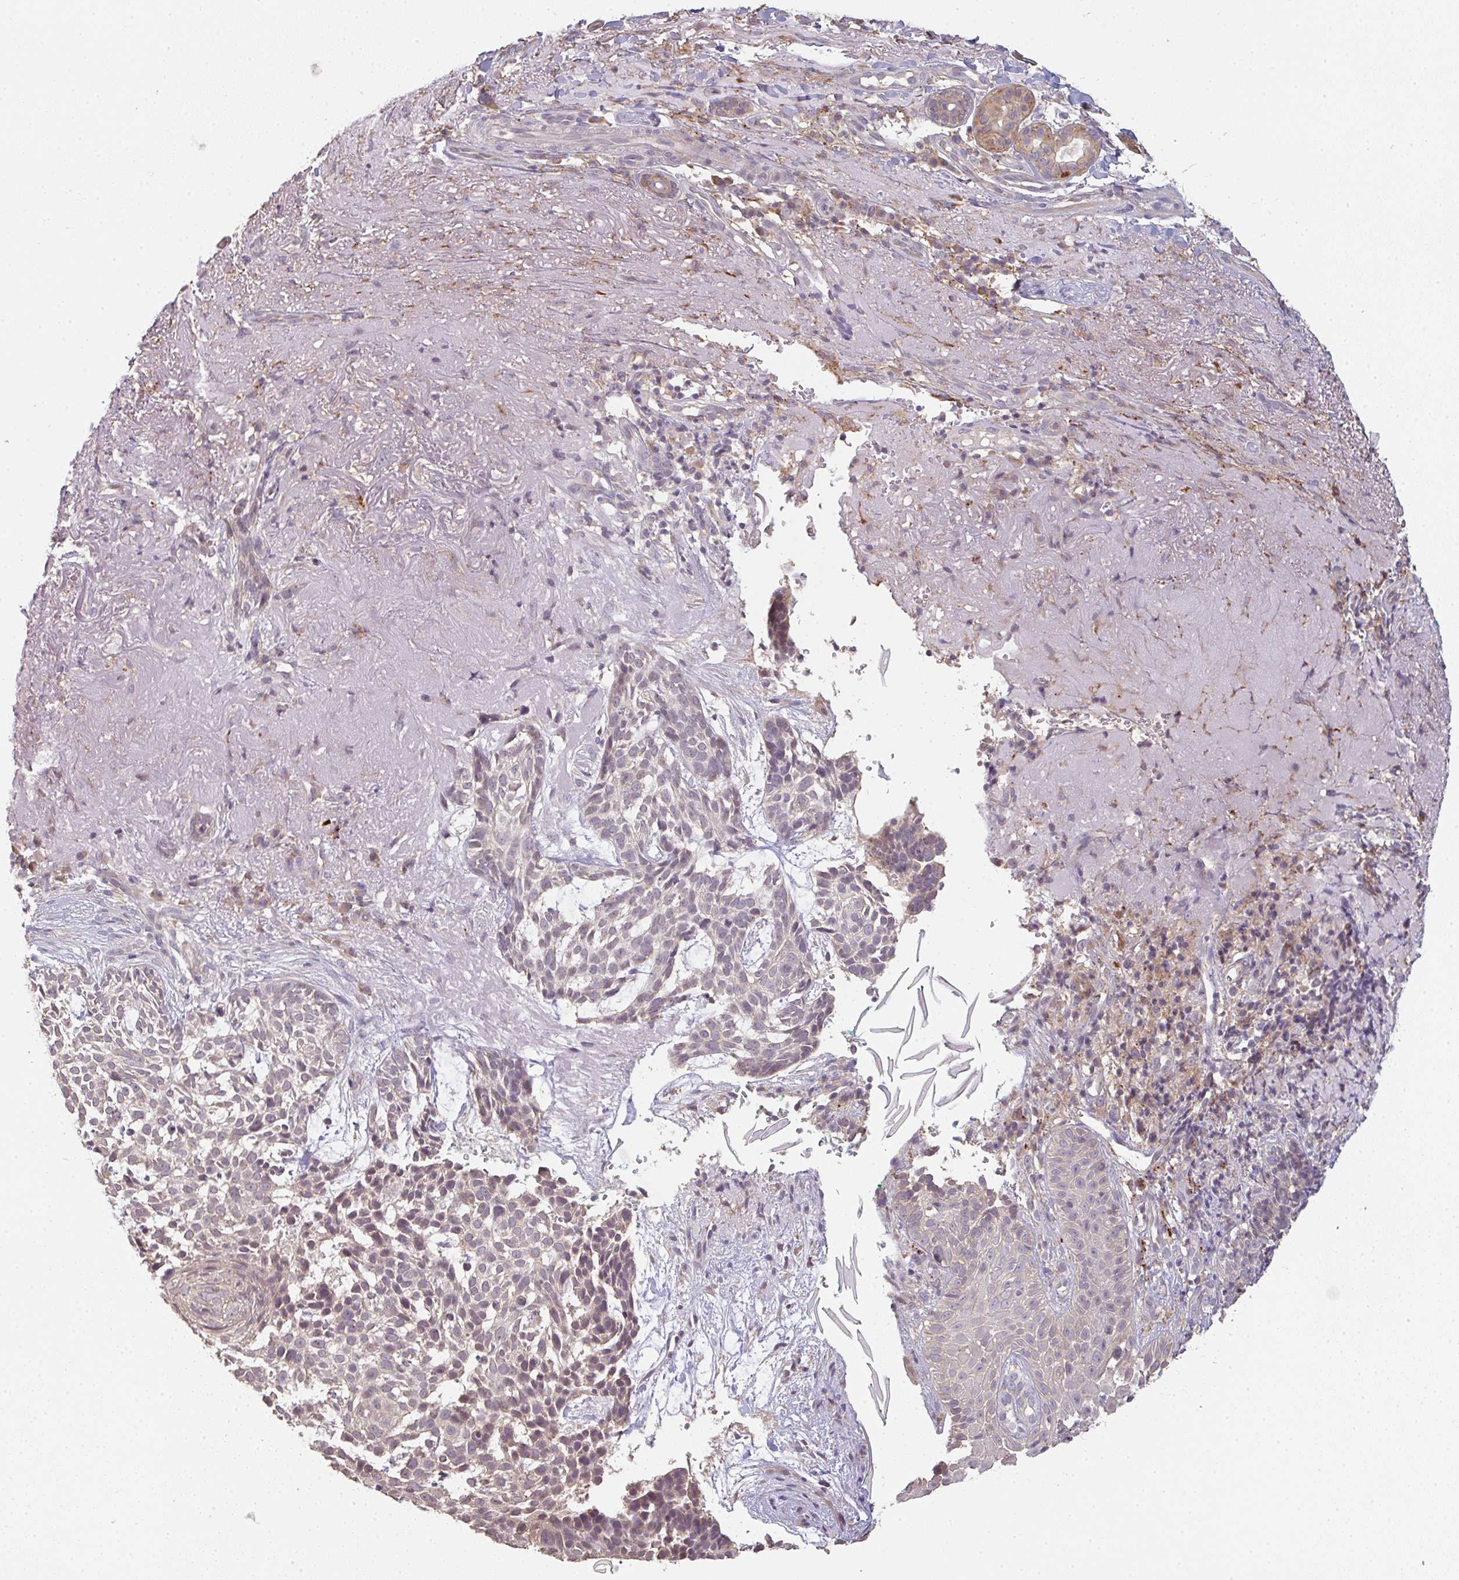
{"staining": {"intensity": "negative", "quantity": "none", "location": "none"}, "tissue": "skin cancer", "cell_type": "Tumor cells", "image_type": "cancer", "snomed": [{"axis": "morphology", "description": "Basal cell carcinoma"}, {"axis": "topography", "description": "Skin"}, {"axis": "topography", "description": "Skin of face"}], "caption": "Immunohistochemical staining of human skin basal cell carcinoma displays no significant expression in tumor cells. Brightfield microscopy of immunohistochemistry stained with DAB (brown) and hematoxylin (blue), captured at high magnification.", "gene": "TMEM237", "patient": {"sex": "female", "age": 80}}